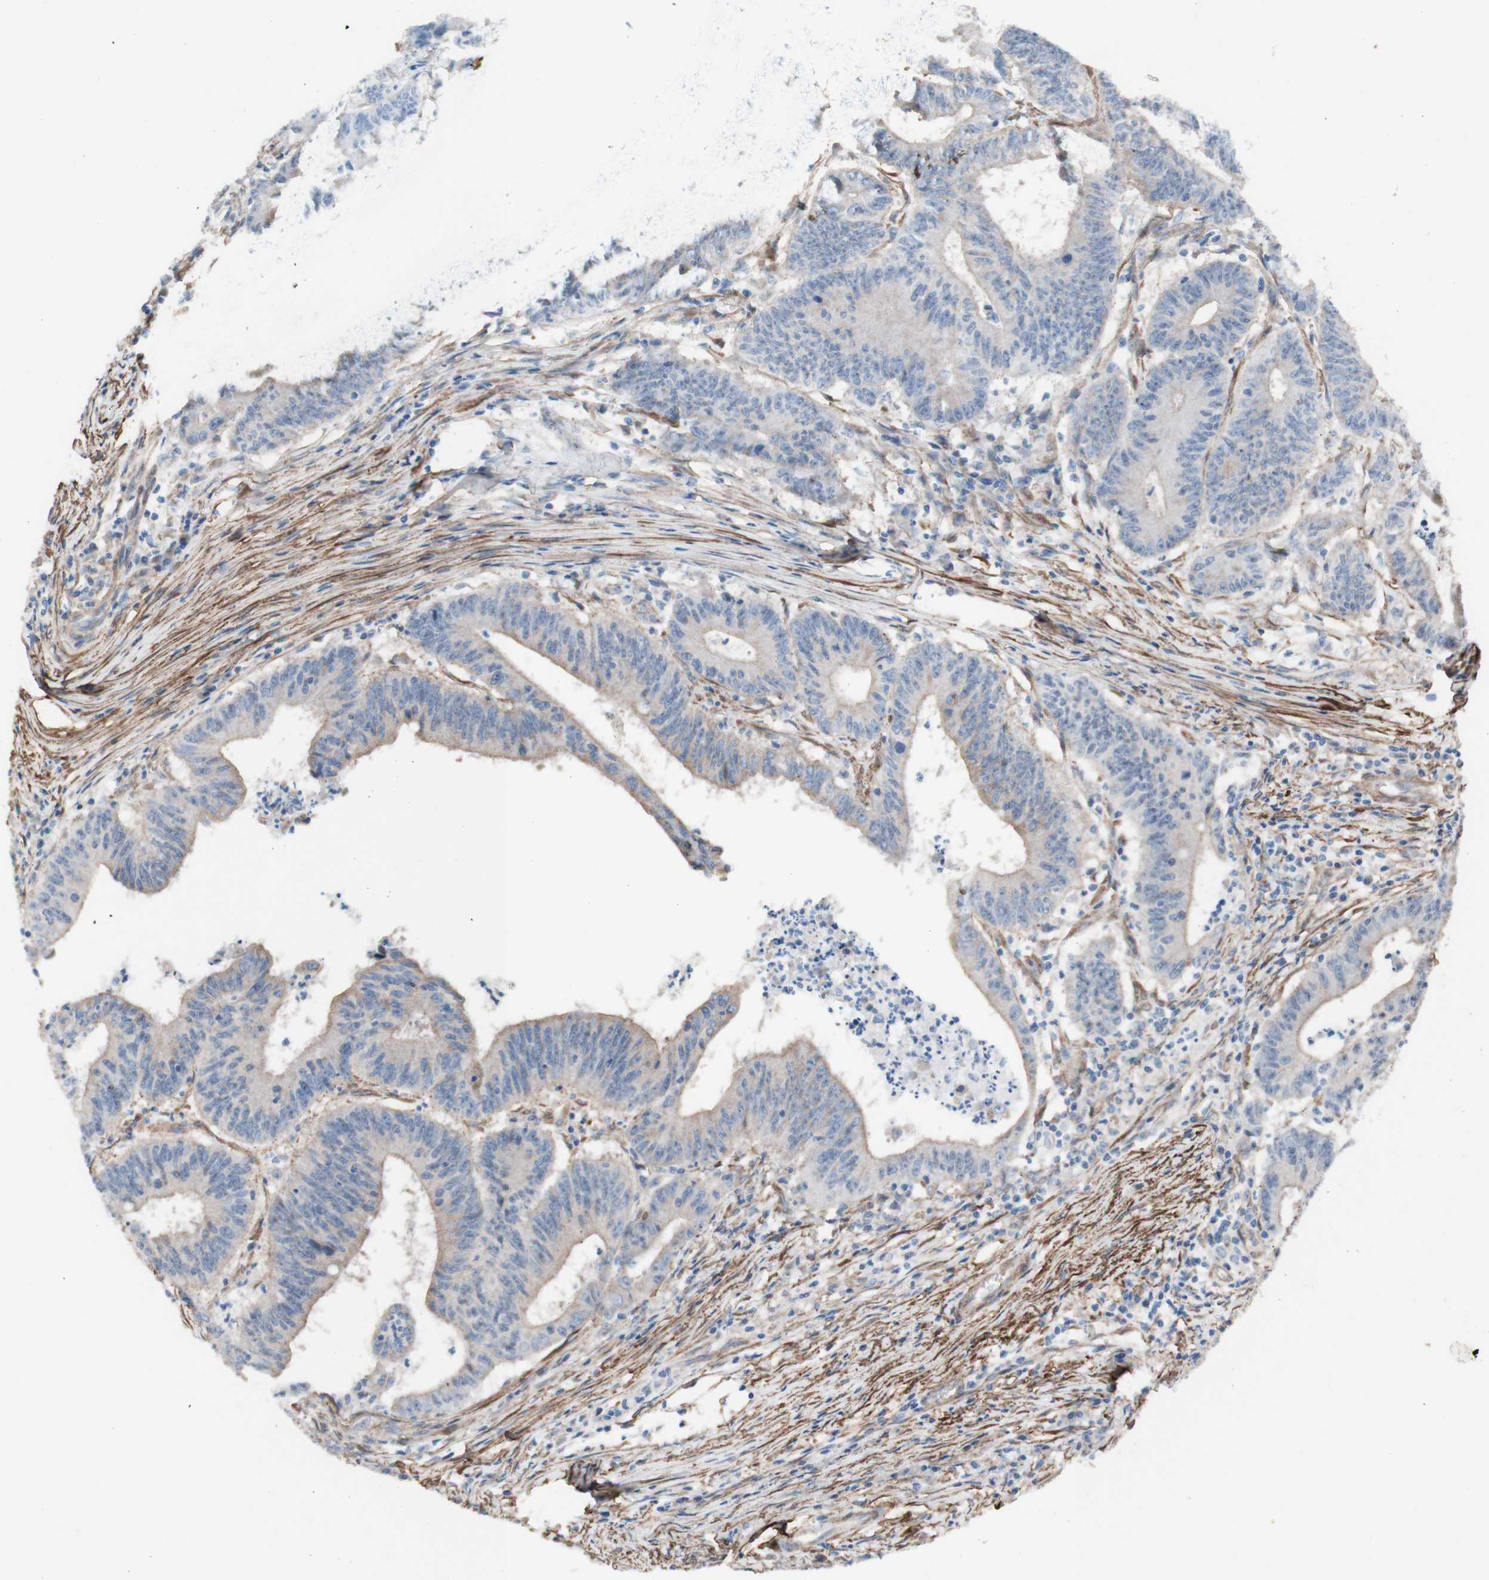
{"staining": {"intensity": "moderate", "quantity": ">75%", "location": "cytoplasmic/membranous"}, "tissue": "colorectal cancer", "cell_type": "Tumor cells", "image_type": "cancer", "snomed": [{"axis": "morphology", "description": "Adenocarcinoma, NOS"}, {"axis": "topography", "description": "Colon"}], "caption": "Tumor cells display medium levels of moderate cytoplasmic/membranous positivity in approximately >75% of cells in colorectal cancer (adenocarcinoma). Nuclei are stained in blue.", "gene": "CNN3", "patient": {"sex": "male", "age": 45}}